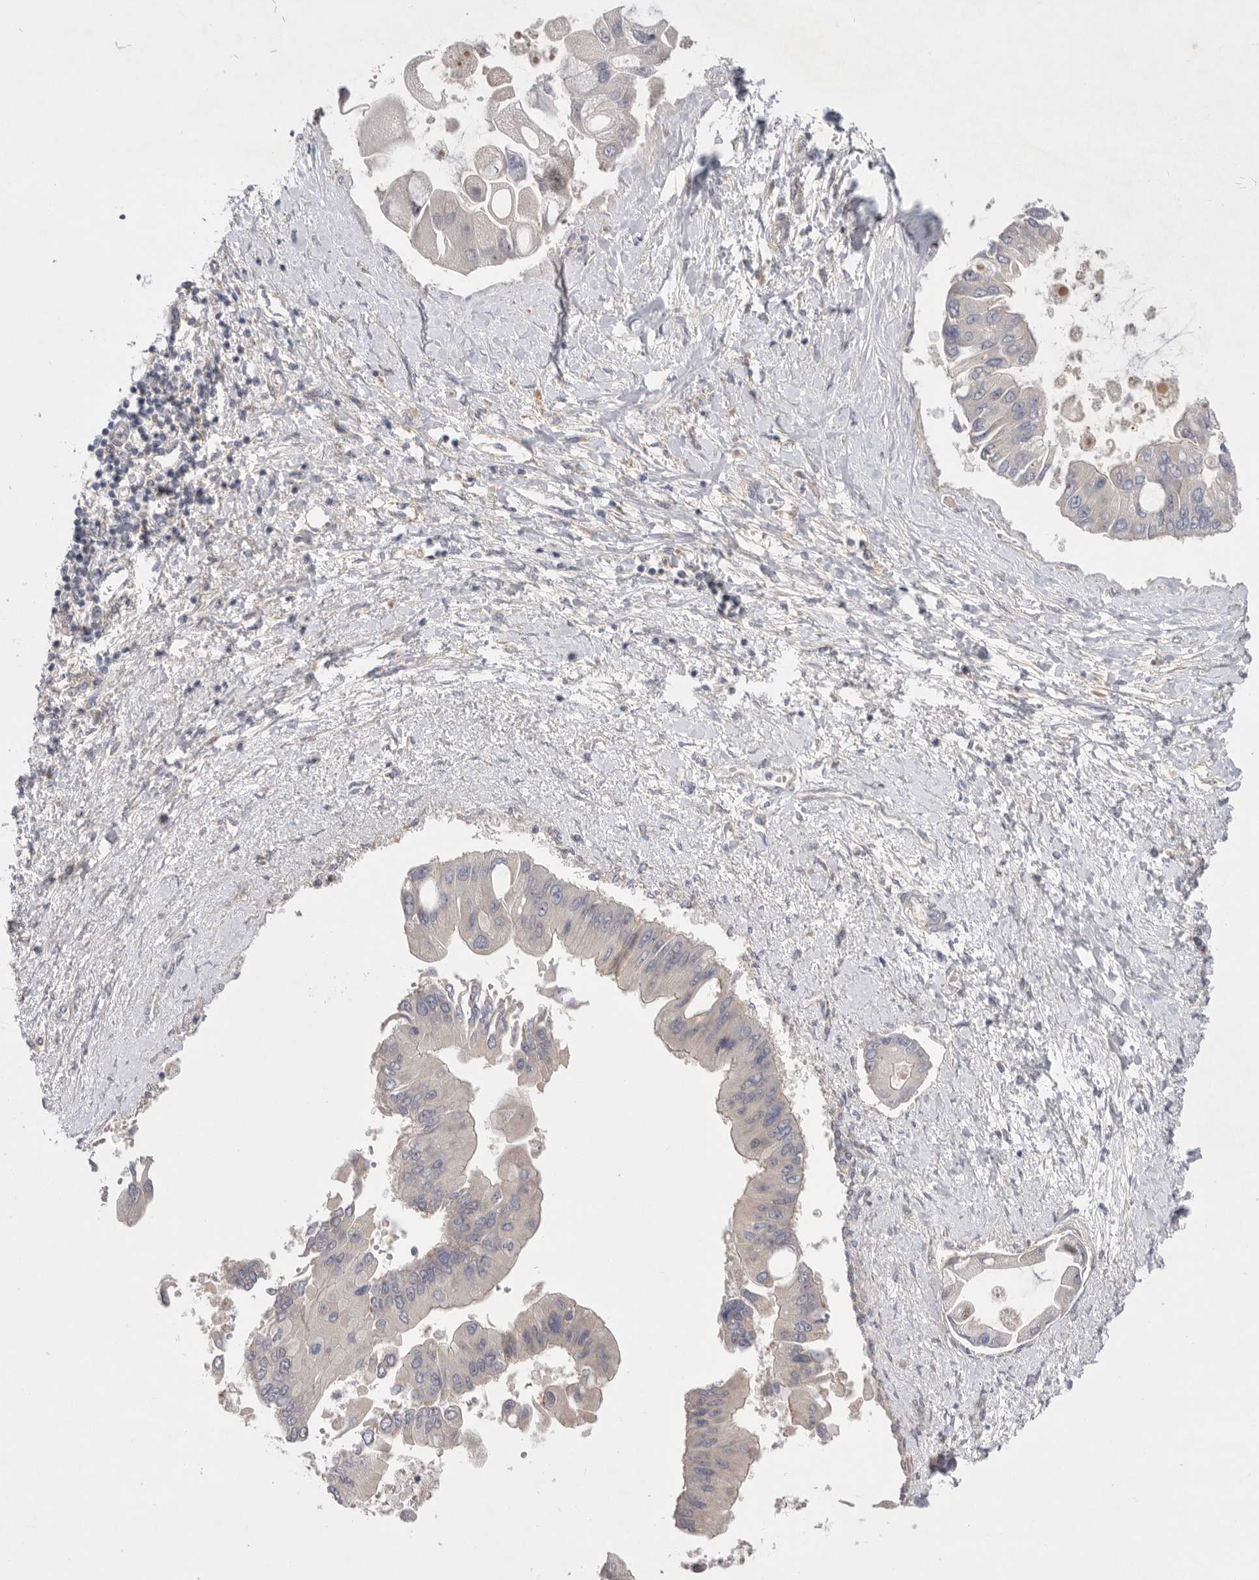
{"staining": {"intensity": "negative", "quantity": "none", "location": "none"}, "tissue": "liver cancer", "cell_type": "Tumor cells", "image_type": "cancer", "snomed": [{"axis": "morphology", "description": "Cholangiocarcinoma"}, {"axis": "topography", "description": "Liver"}], "caption": "The immunohistochemistry (IHC) histopathology image has no significant positivity in tumor cells of liver cholangiocarcinoma tissue.", "gene": "MTFR1L", "patient": {"sex": "male", "age": 50}}